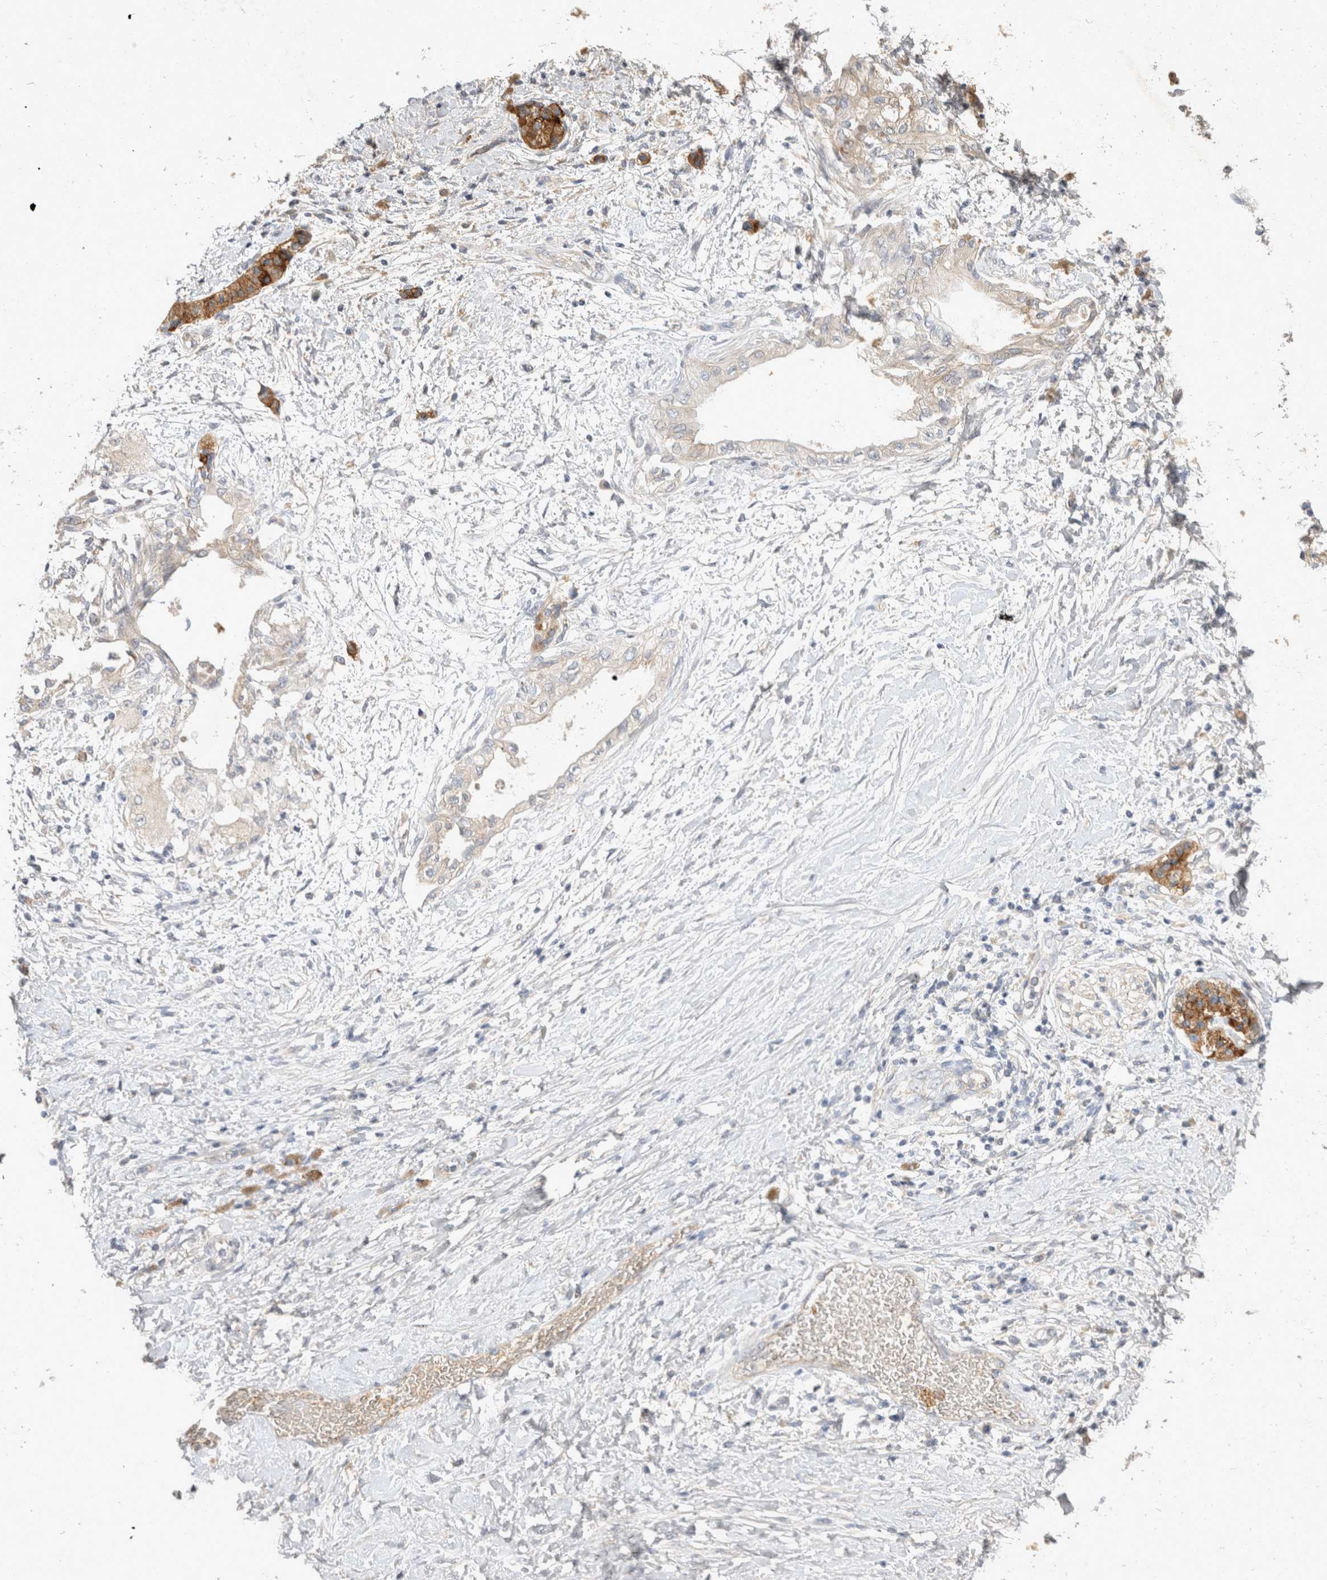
{"staining": {"intensity": "negative", "quantity": "none", "location": "none"}, "tissue": "pancreatic cancer", "cell_type": "Tumor cells", "image_type": "cancer", "snomed": [{"axis": "morphology", "description": "Normal tissue, NOS"}, {"axis": "morphology", "description": "Adenocarcinoma, NOS"}, {"axis": "topography", "description": "Pancreas"}, {"axis": "topography", "description": "Duodenum"}], "caption": "IHC of pancreatic adenocarcinoma demonstrates no positivity in tumor cells.", "gene": "TOM1L2", "patient": {"sex": "female", "age": 60}}